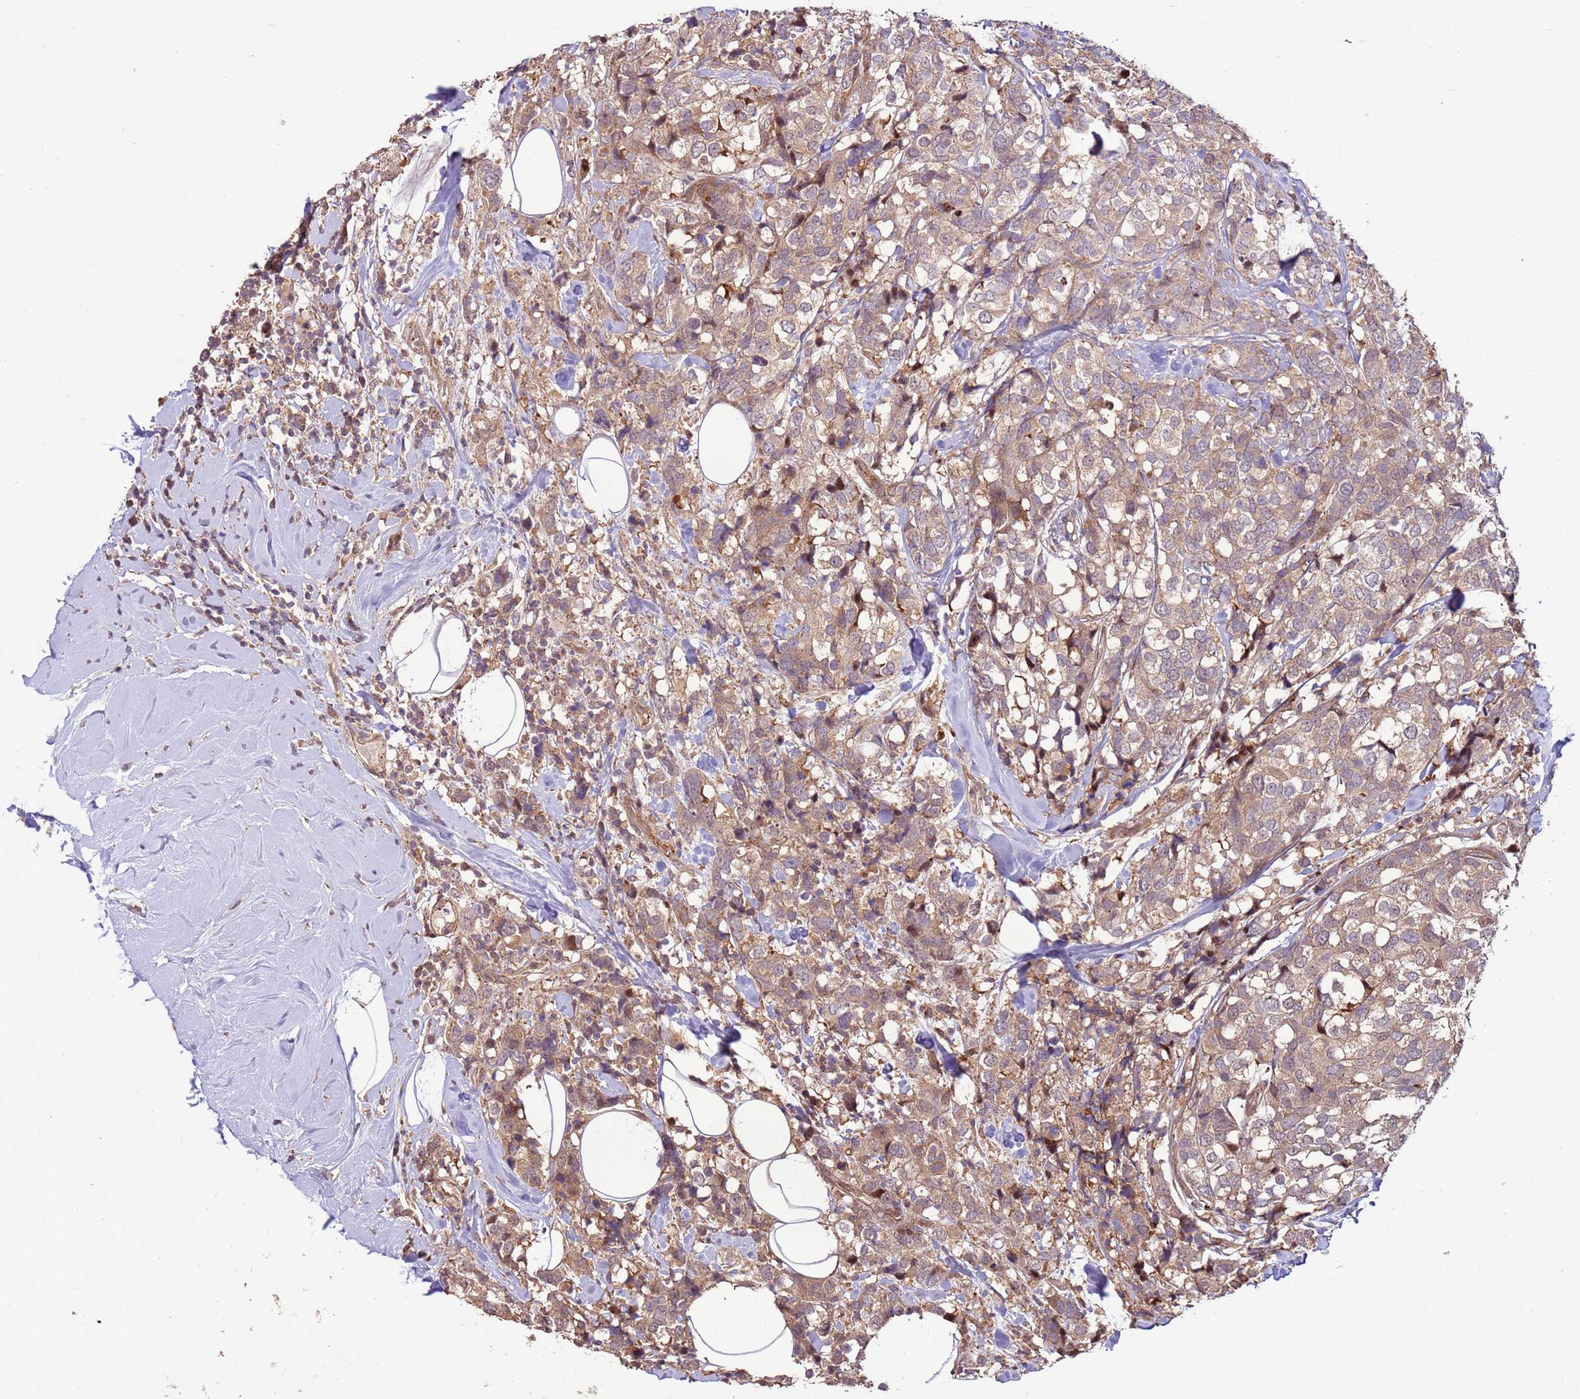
{"staining": {"intensity": "weak", "quantity": ">75%", "location": "cytoplasmic/membranous"}, "tissue": "breast cancer", "cell_type": "Tumor cells", "image_type": "cancer", "snomed": [{"axis": "morphology", "description": "Lobular carcinoma"}, {"axis": "topography", "description": "Breast"}], "caption": "Human breast cancer stained with a protein marker exhibits weak staining in tumor cells.", "gene": "CCDC112", "patient": {"sex": "female", "age": 59}}